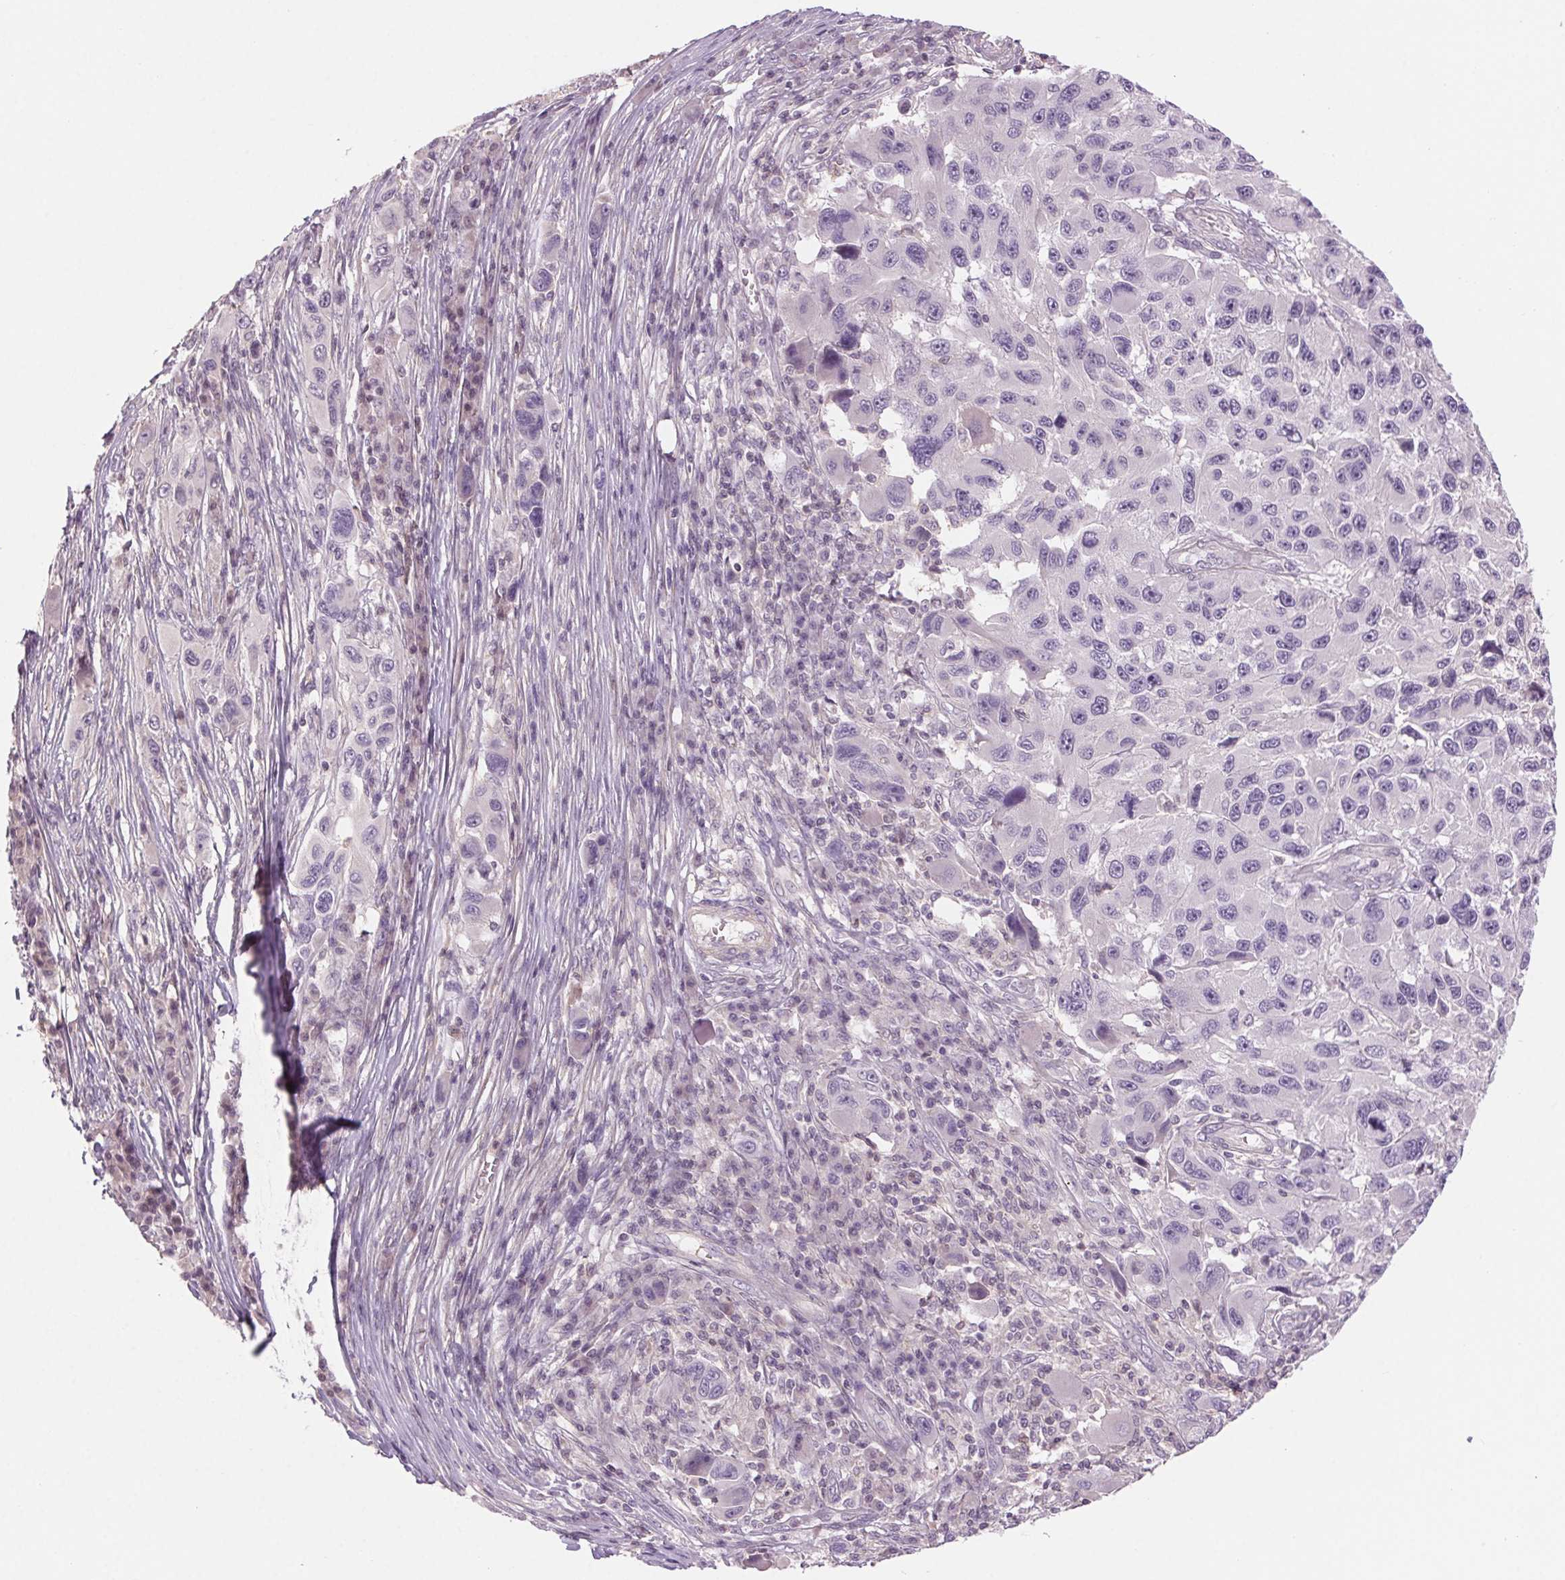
{"staining": {"intensity": "negative", "quantity": "none", "location": "none"}, "tissue": "melanoma", "cell_type": "Tumor cells", "image_type": "cancer", "snomed": [{"axis": "morphology", "description": "Malignant melanoma, NOS"}, {"axis": "topography", "description": "Skin"}], "caption": "High power microscopy micrograph of an immunohistochemistry (IHC) histopathology image of melanoma, revealing no significant positivity in tumor cells.", "gene": "HHLA2", "patient": {"sex": "male", "age": 53}}